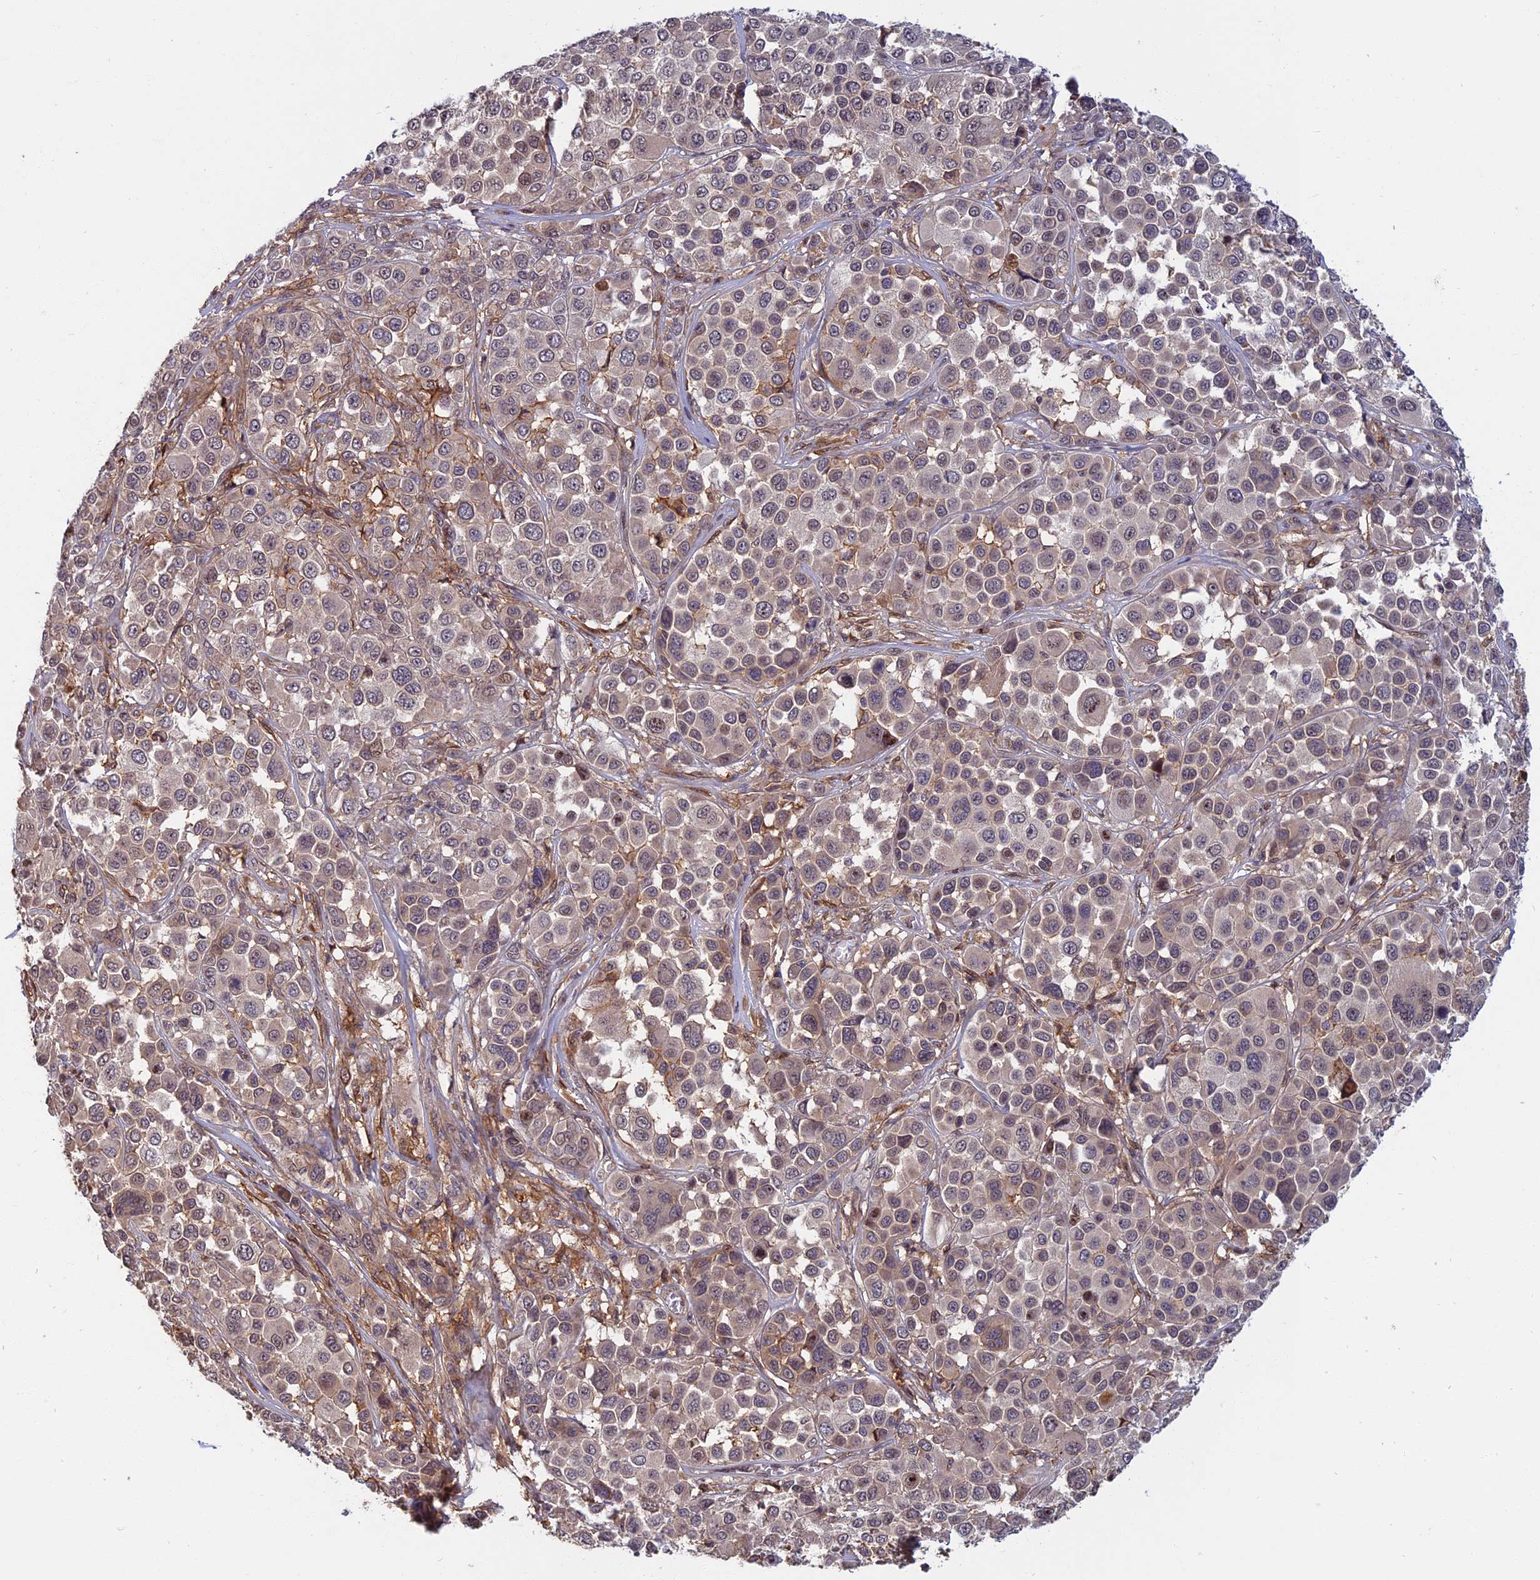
{"staining": {"intensity": "weak", "quantity": "25%-75%", "location": "cytoplasmic/membranous,nuclear"}, "tissue": "melanoma", "cell_type": "Tumor cells", "image_type": "cancer", "snomed": [{"axis": "morphology", "description": "Malignant melanoma, NOS"}, {"axis": "topography", "description": "Skin of trunk"}], "caption": "IHC of malignant melanoma demonstrates low levels of weak cytoplasmic/membranous and nuclear positivity in about 25%-75% of tumor cells.", "gene": "SPG11", "patient": {"sex": "male", "age": 71}}